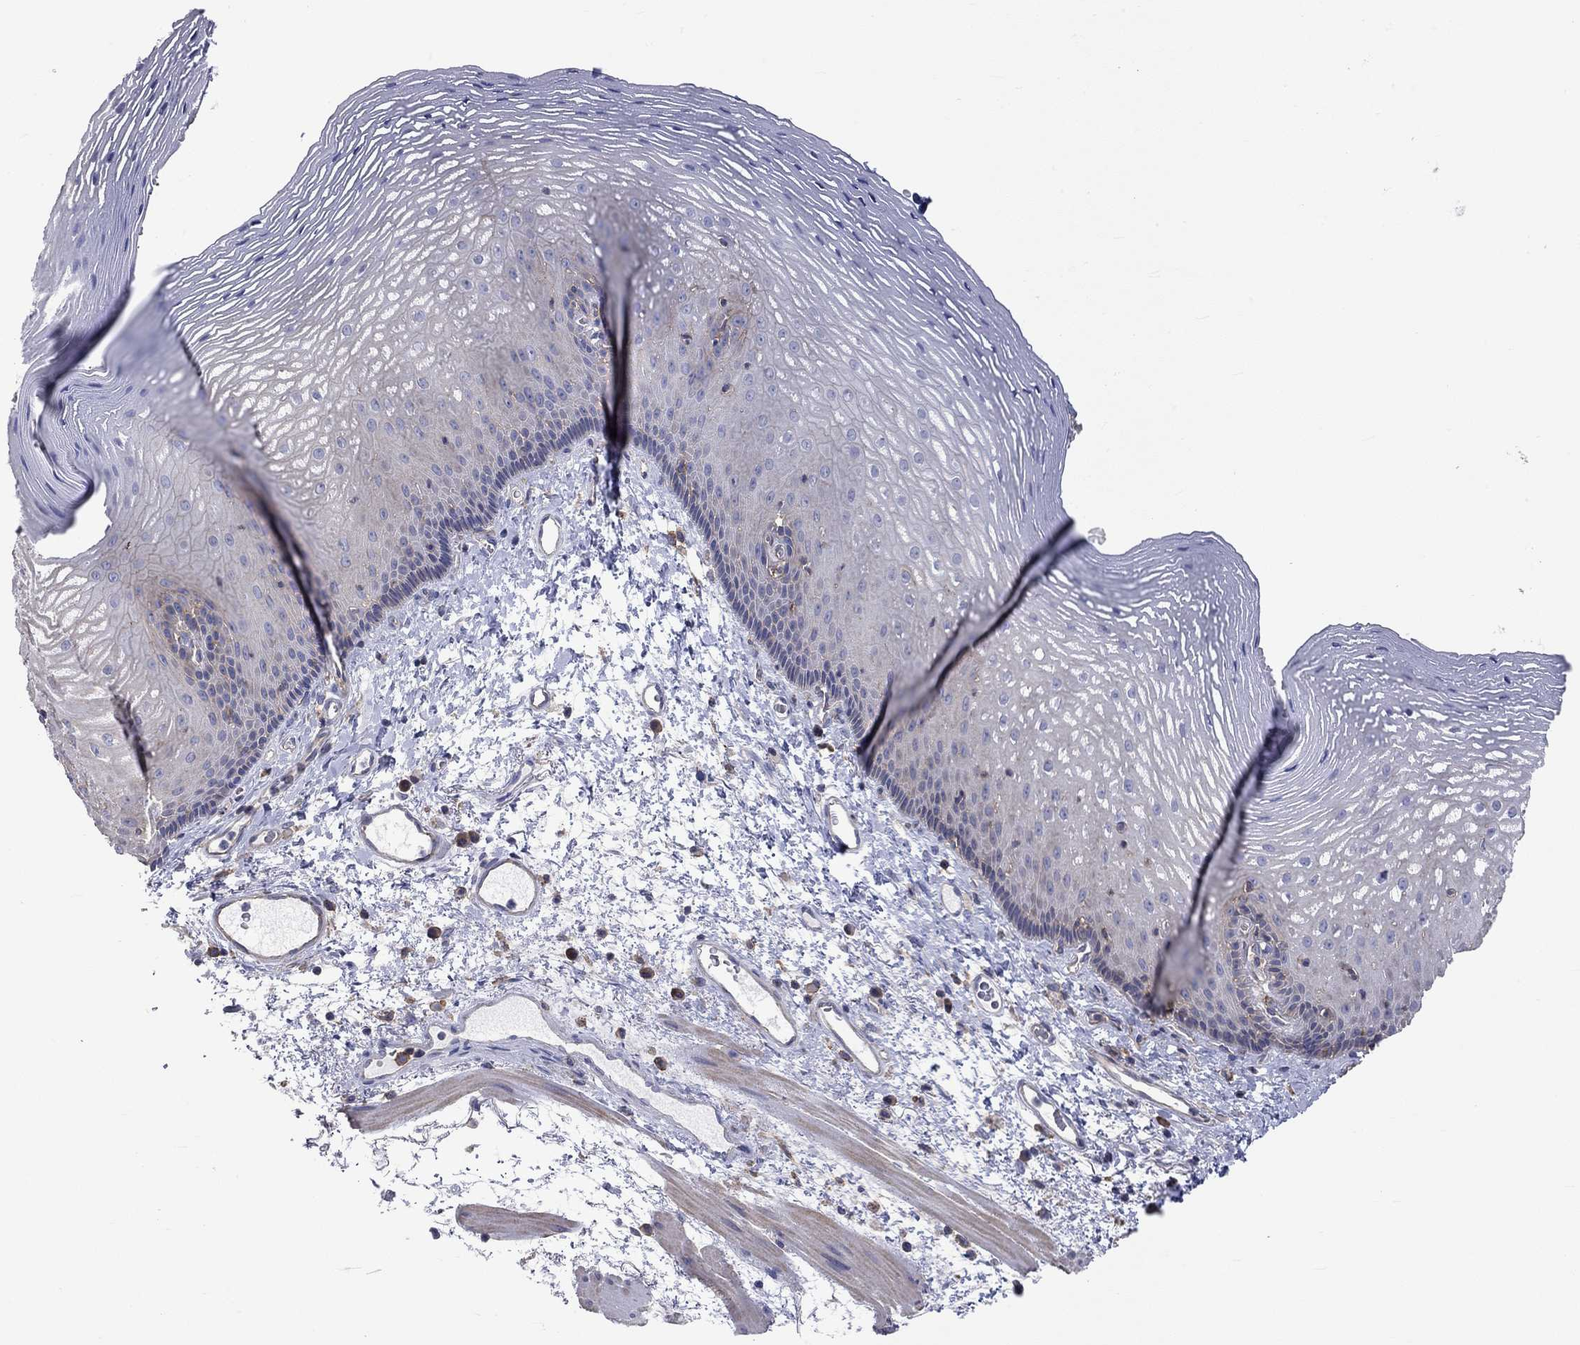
{"staining": {"intensity": "weak", "quantity": "25%-75%", "location": "cytoplasmic/membranous"}, "tissue": "esophagus", "cell_type": "Squamous epithelial cells", "image_type": "normal", "snomed": [{"axis": "morphology", "description": "Normal tissue, NOS"}, {"axis": "topography", "description": "Esophagus"}], "caption": "Protein staining of normal esophagus demonstrates weak cytoplasmic/membranous expression in approximately 25%-75% of squamous epithelial cells. The protein of interest is stained brown, and the nuclei are stained in blue (DAB (3,3'-diaminobenzidine) IHC with brightfield microscopy, high magnification).", "gene": "PCDHGA10", "patient": {"sex": "male", "age": 76}}